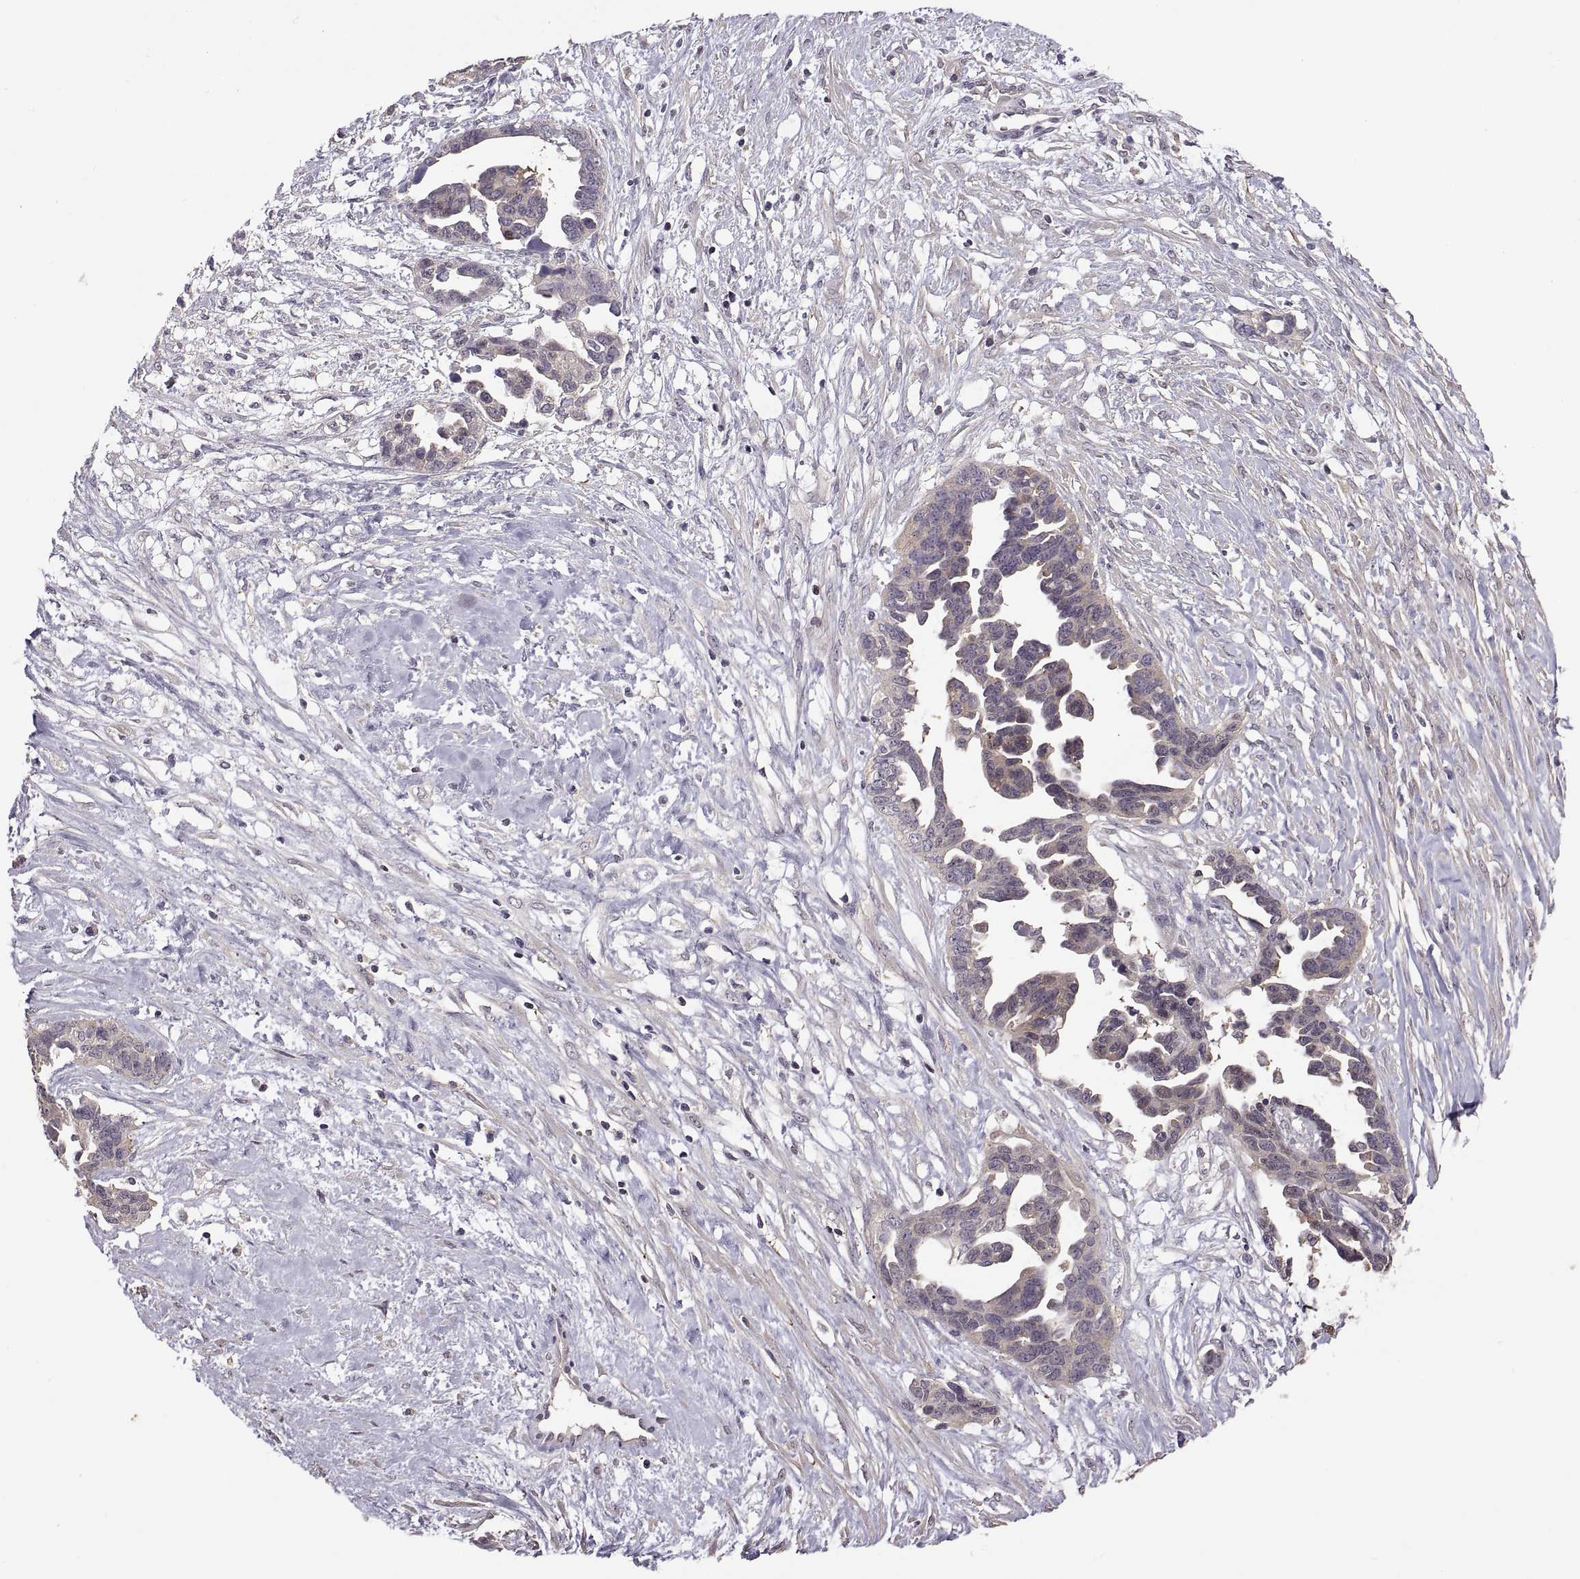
{"staining": {"intensity": "negative", "quantity": "none", "location": "none"}, "tissue": "ovarian cancer", "cell_type": "Tumor cells", "image_type": "cancer", "snomed": [{"axis": "morphology", "description": "Cystadenocarcinoma, serous, NOS"}, {"axis": "topography", "description": "Ovary"}], "caption": "IHC of human ovarian cancer (serous cystadenocarcinoma) reveals no staining in tumor cells.", "gene": "NMNAT2", "patient": {"sex": "female", "age": 69}}